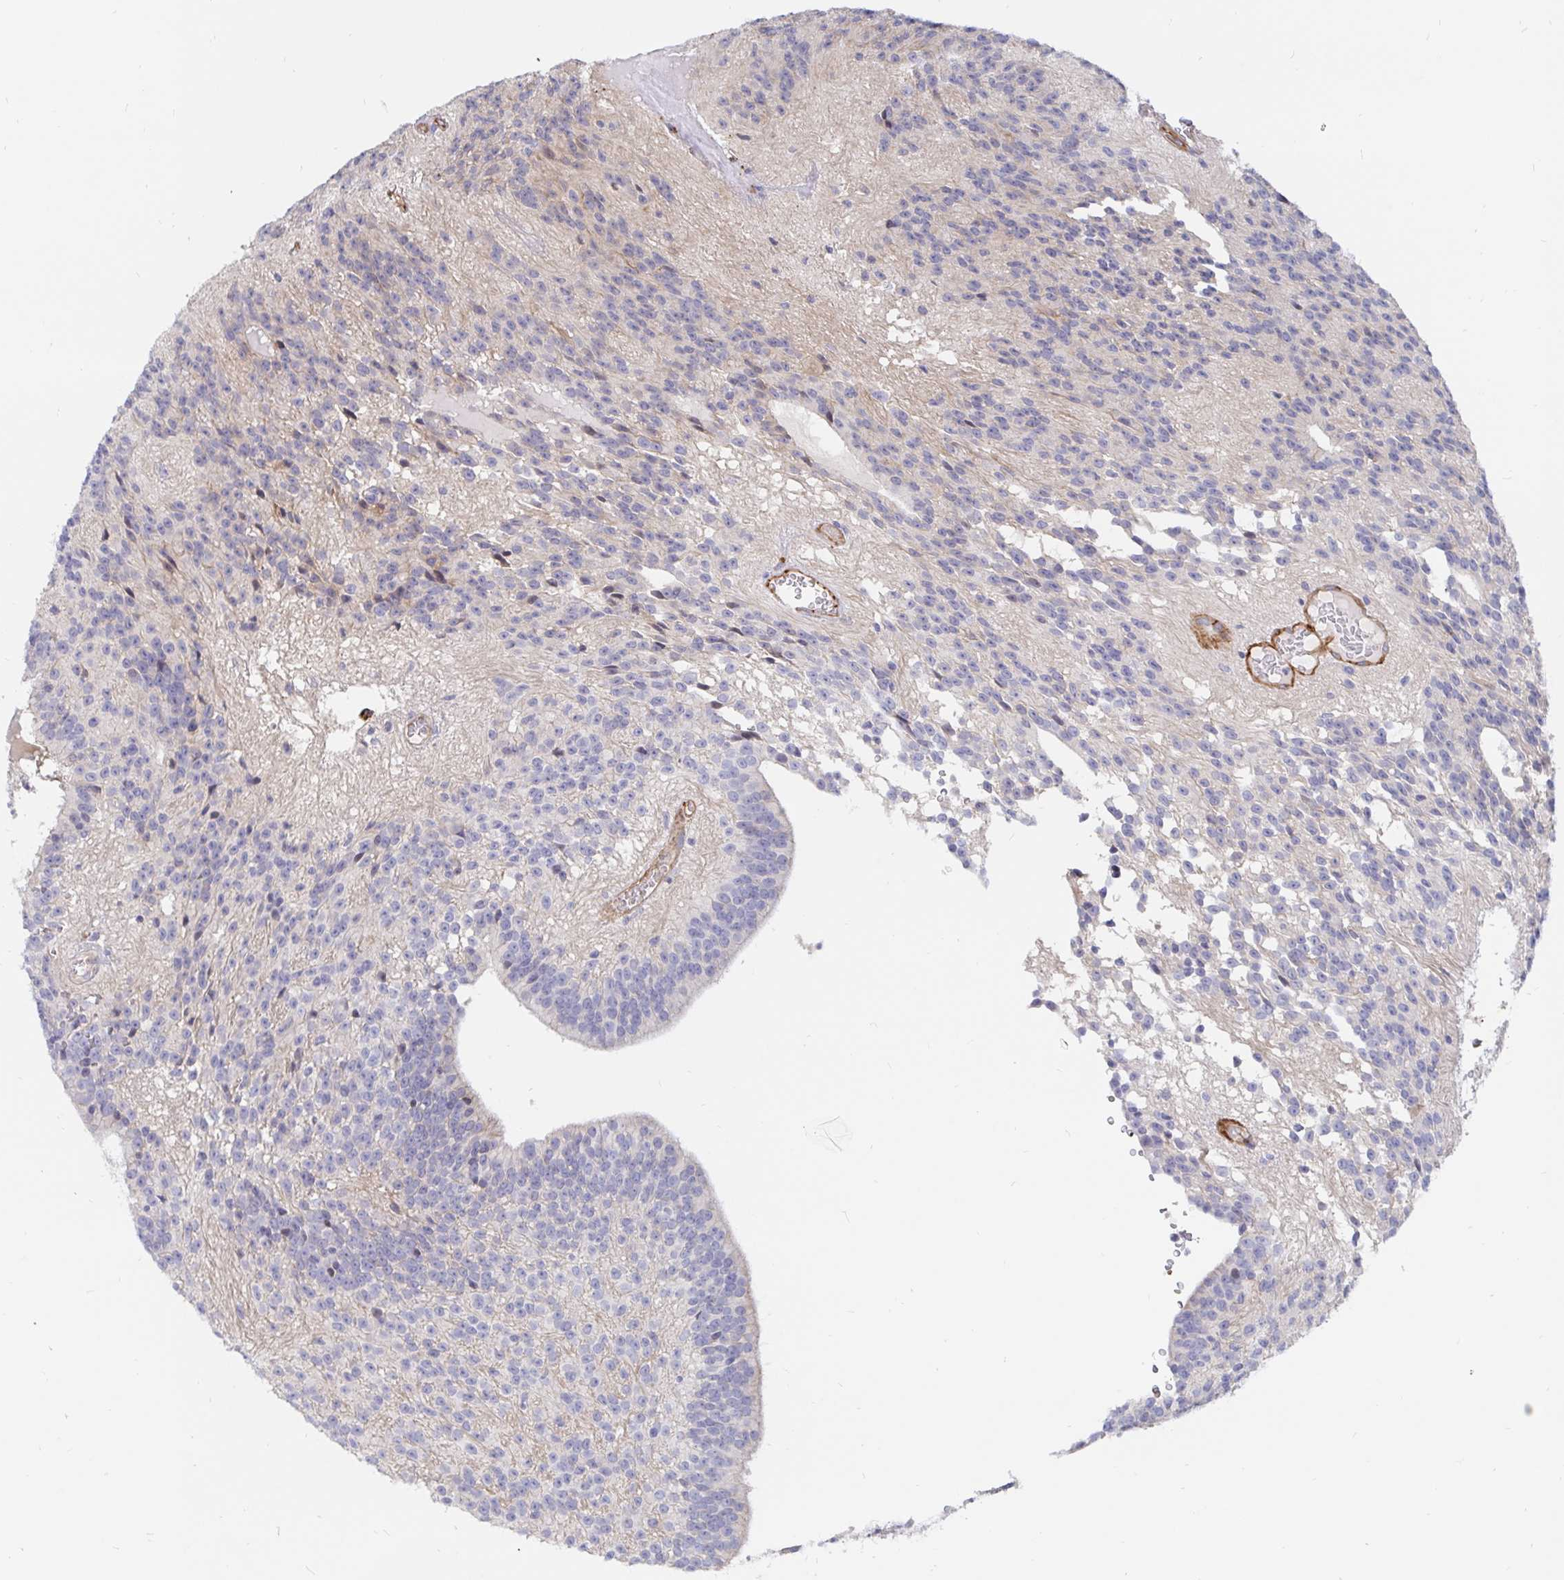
{"staining": {"intensity": "negative", "quantity": "none", "location": "none"}, "tissue": "glioma", "cell_type": "Tumor cells", "image_type": "cancer", "snomed": [{"axis": "morphology", "description": "Glioma, malignant, Low grade"}, {"axis": "topography", "description": "Brain"}], "caption": "Tumor cells are negative for brown protein staining in glioma. (Stains: DAB immunohistochemistry with hematoxylin counter stain, Microscopy: brightfield microscopy at high magnification).", "gene": "KCTD19", "patient": {"sex": "male", "age": 31}}